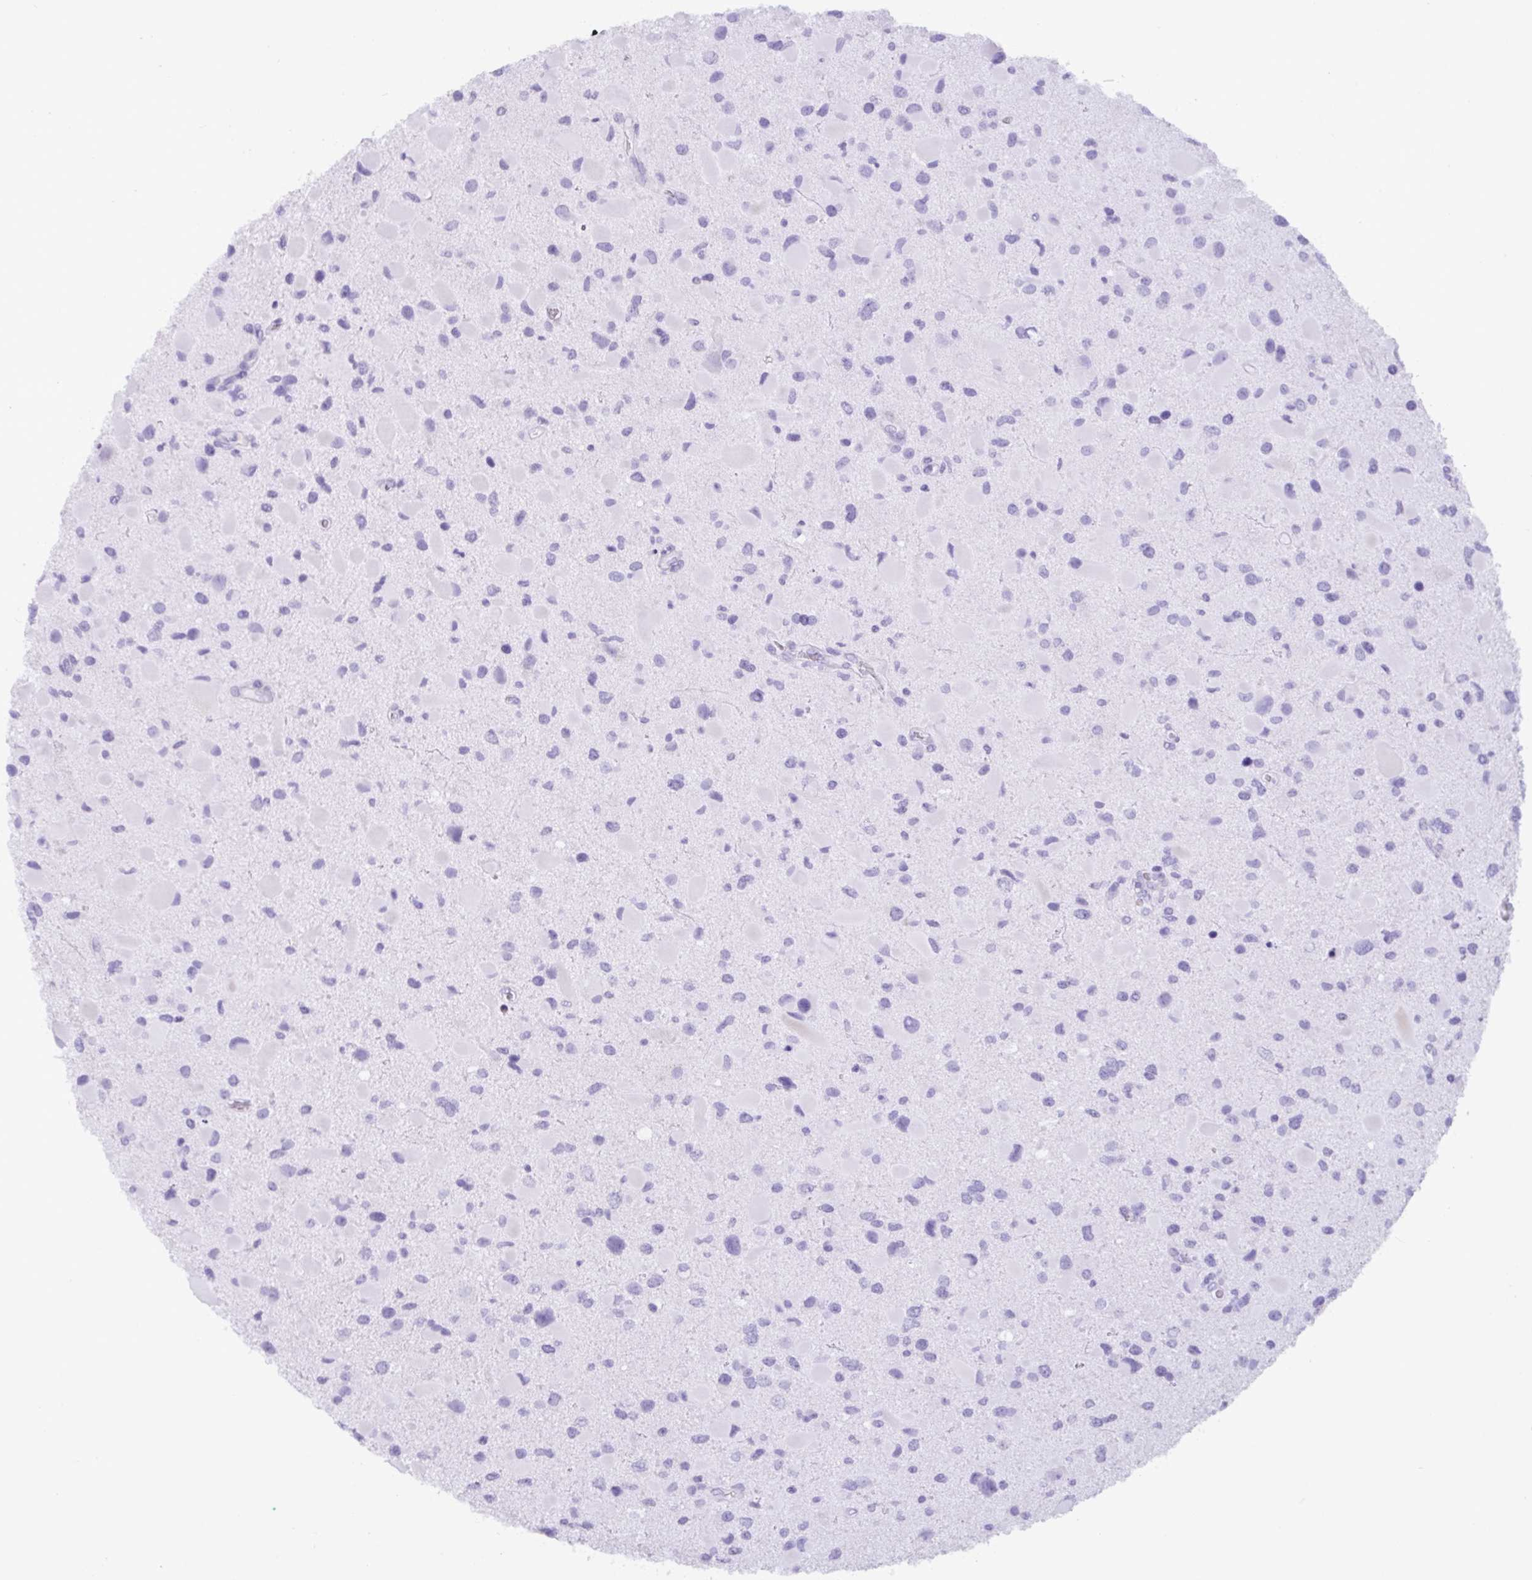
{"staining": {"intensity": "negative", "quantity": "none", "location": "none"}, "tissue": "glioma", "cell_type": "Tumor cells", "image_type": "cancer", "snomed": [{"axis": "morphology", "description": "Glioma, malignant, Low grade"}, {"axis": "topography", "description": "Brain"}], "caption": "Protein analysis of glioma shows no significant staining in tumor cells. (Brightfield microscopy of DAB IHC at high magnification).", "gene": "C4orf33", "patient": {"sex": "female", "age": 32}}